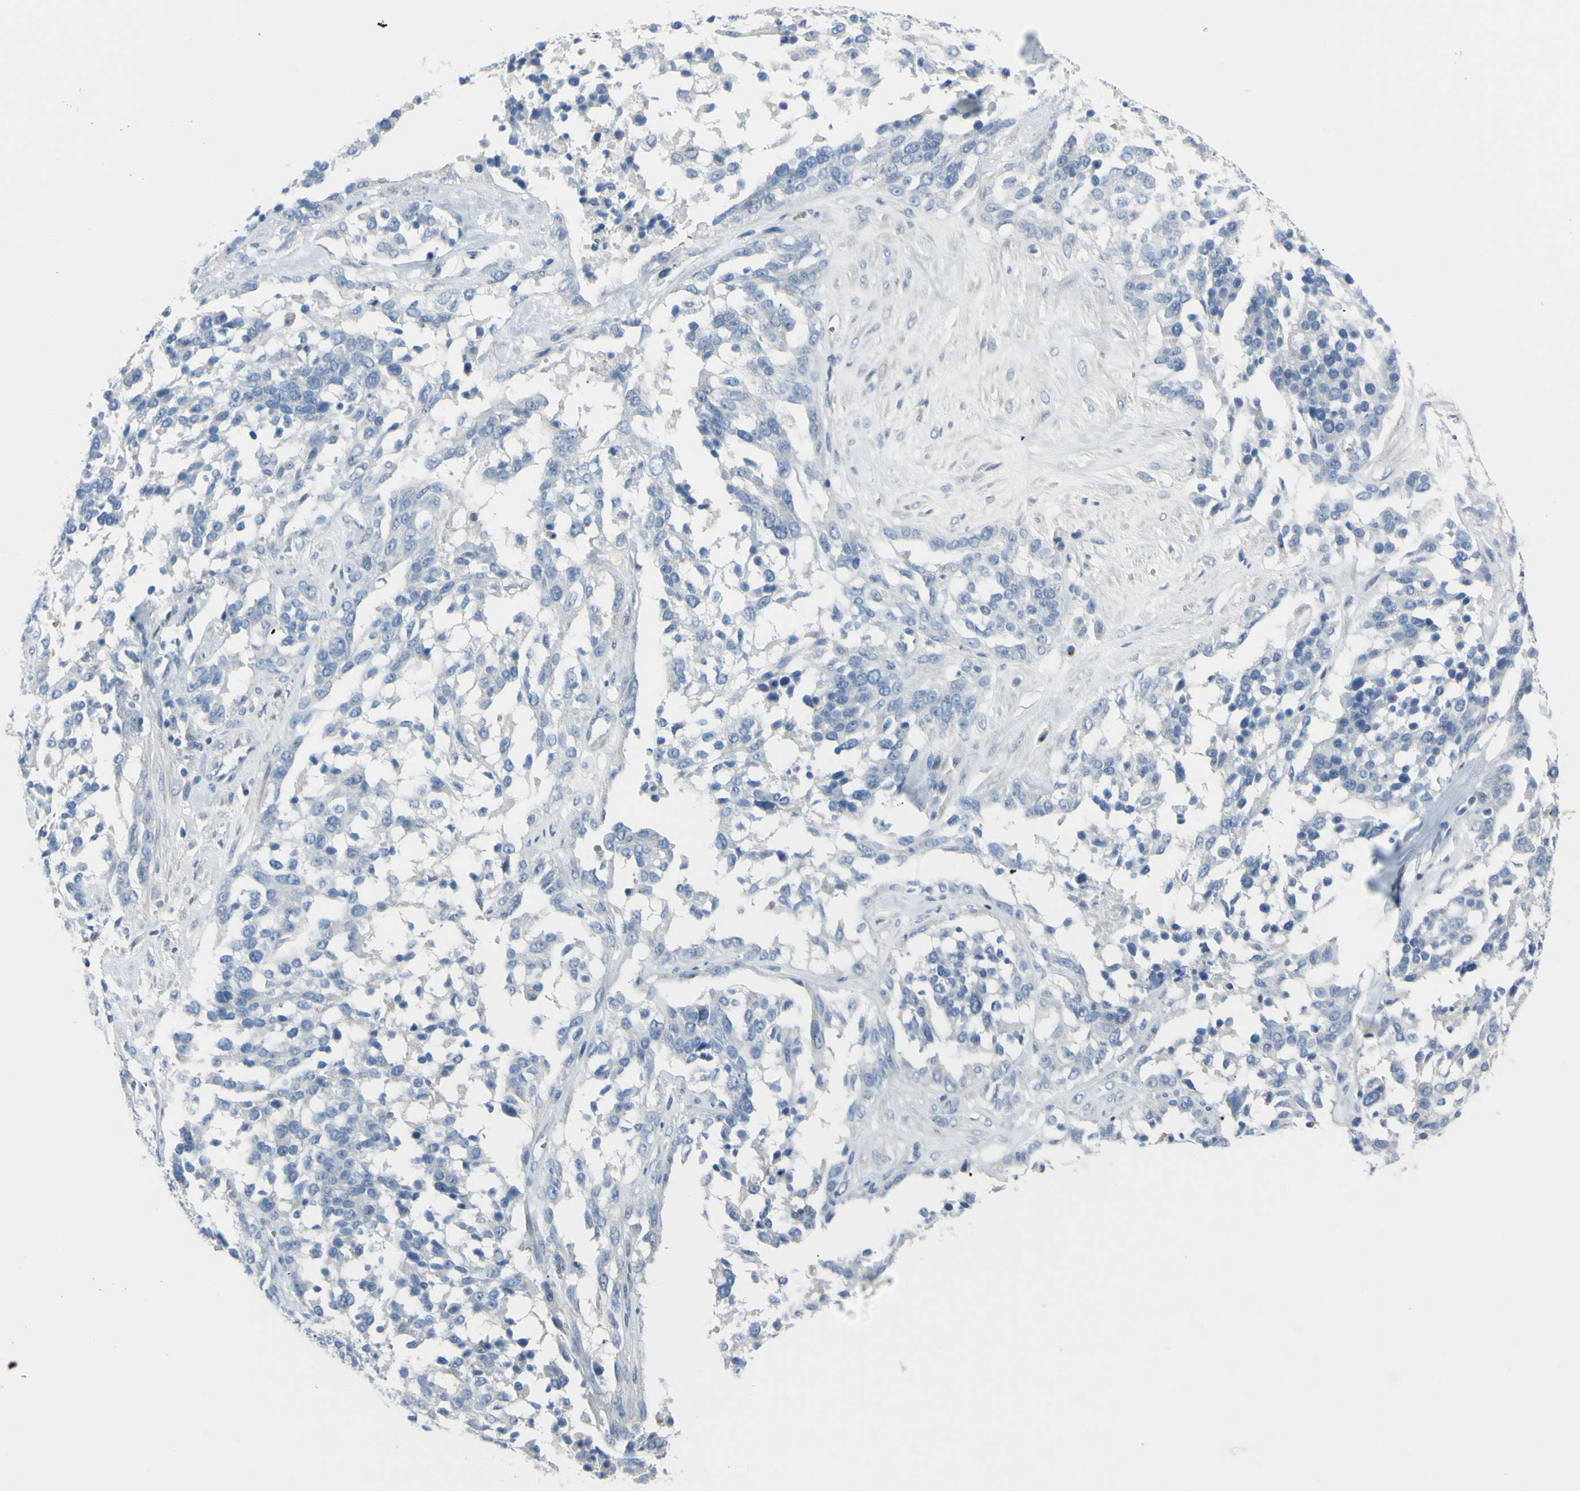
{"staining": {"intensity": "negative", "quantity": "none", "location": "none"}, "tissue": "ovarian cancer", "cell_type": "Tumor cells", "image_type": "cancer", "snomed": [{"axis": "morphology", "description": "Cystadenocarcinoma, serous, NOS"}, {"axis": "topography", "description": "Ovary"}], "caption": "IHC of human ovarian cancer (serous cystadenocarcinoma) shows no expression in tumor cells. (Immunohistochemistry (ihc), brightfield microscopy, high magnification).", "gene": "NCBP2L", "patient": {"sex": "female", "age": 44}}